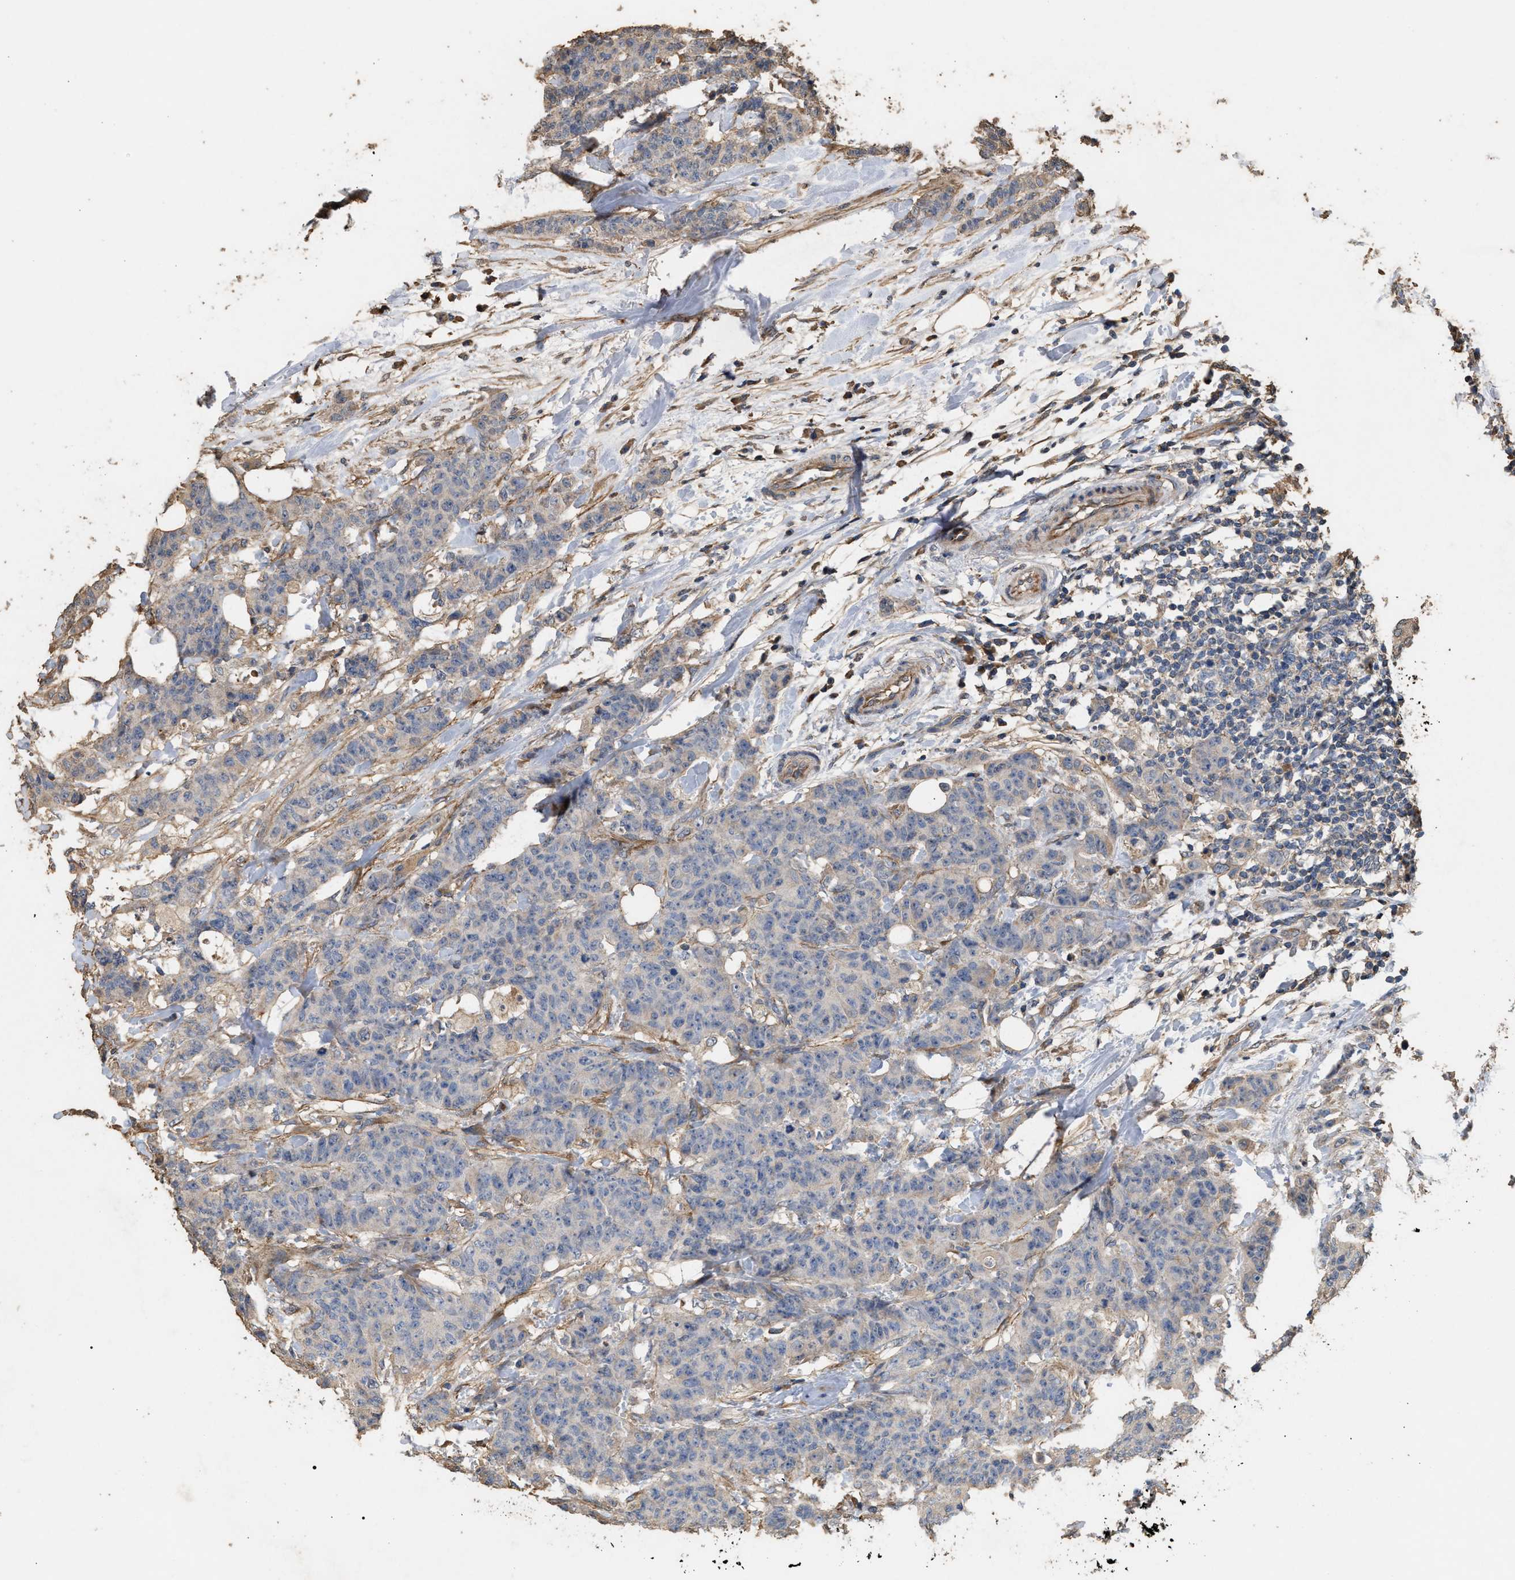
{"staining": {"intensity": "weak", "quantity": "<25%", "location": "cytoplasmic/membranous"}, "tissue": "breast cancer", "cell_type": "Tumor cells", "image_type": "cancer", "snomed": [{"axis": "morphology", "description": "Normal tissue, NOS"}, {"axis": "morphology", "description": "Duct carcinoma"}, {"axis": "topography", "description": "Breast"}], "caption": "The immunohistochemistry (IHC) image has no significant expression in tumor cells of infiltrating ductal carcinoma (breast) tissue.", "gene": "HTRA3", "patient": {"sex": "female", "age": 40}}